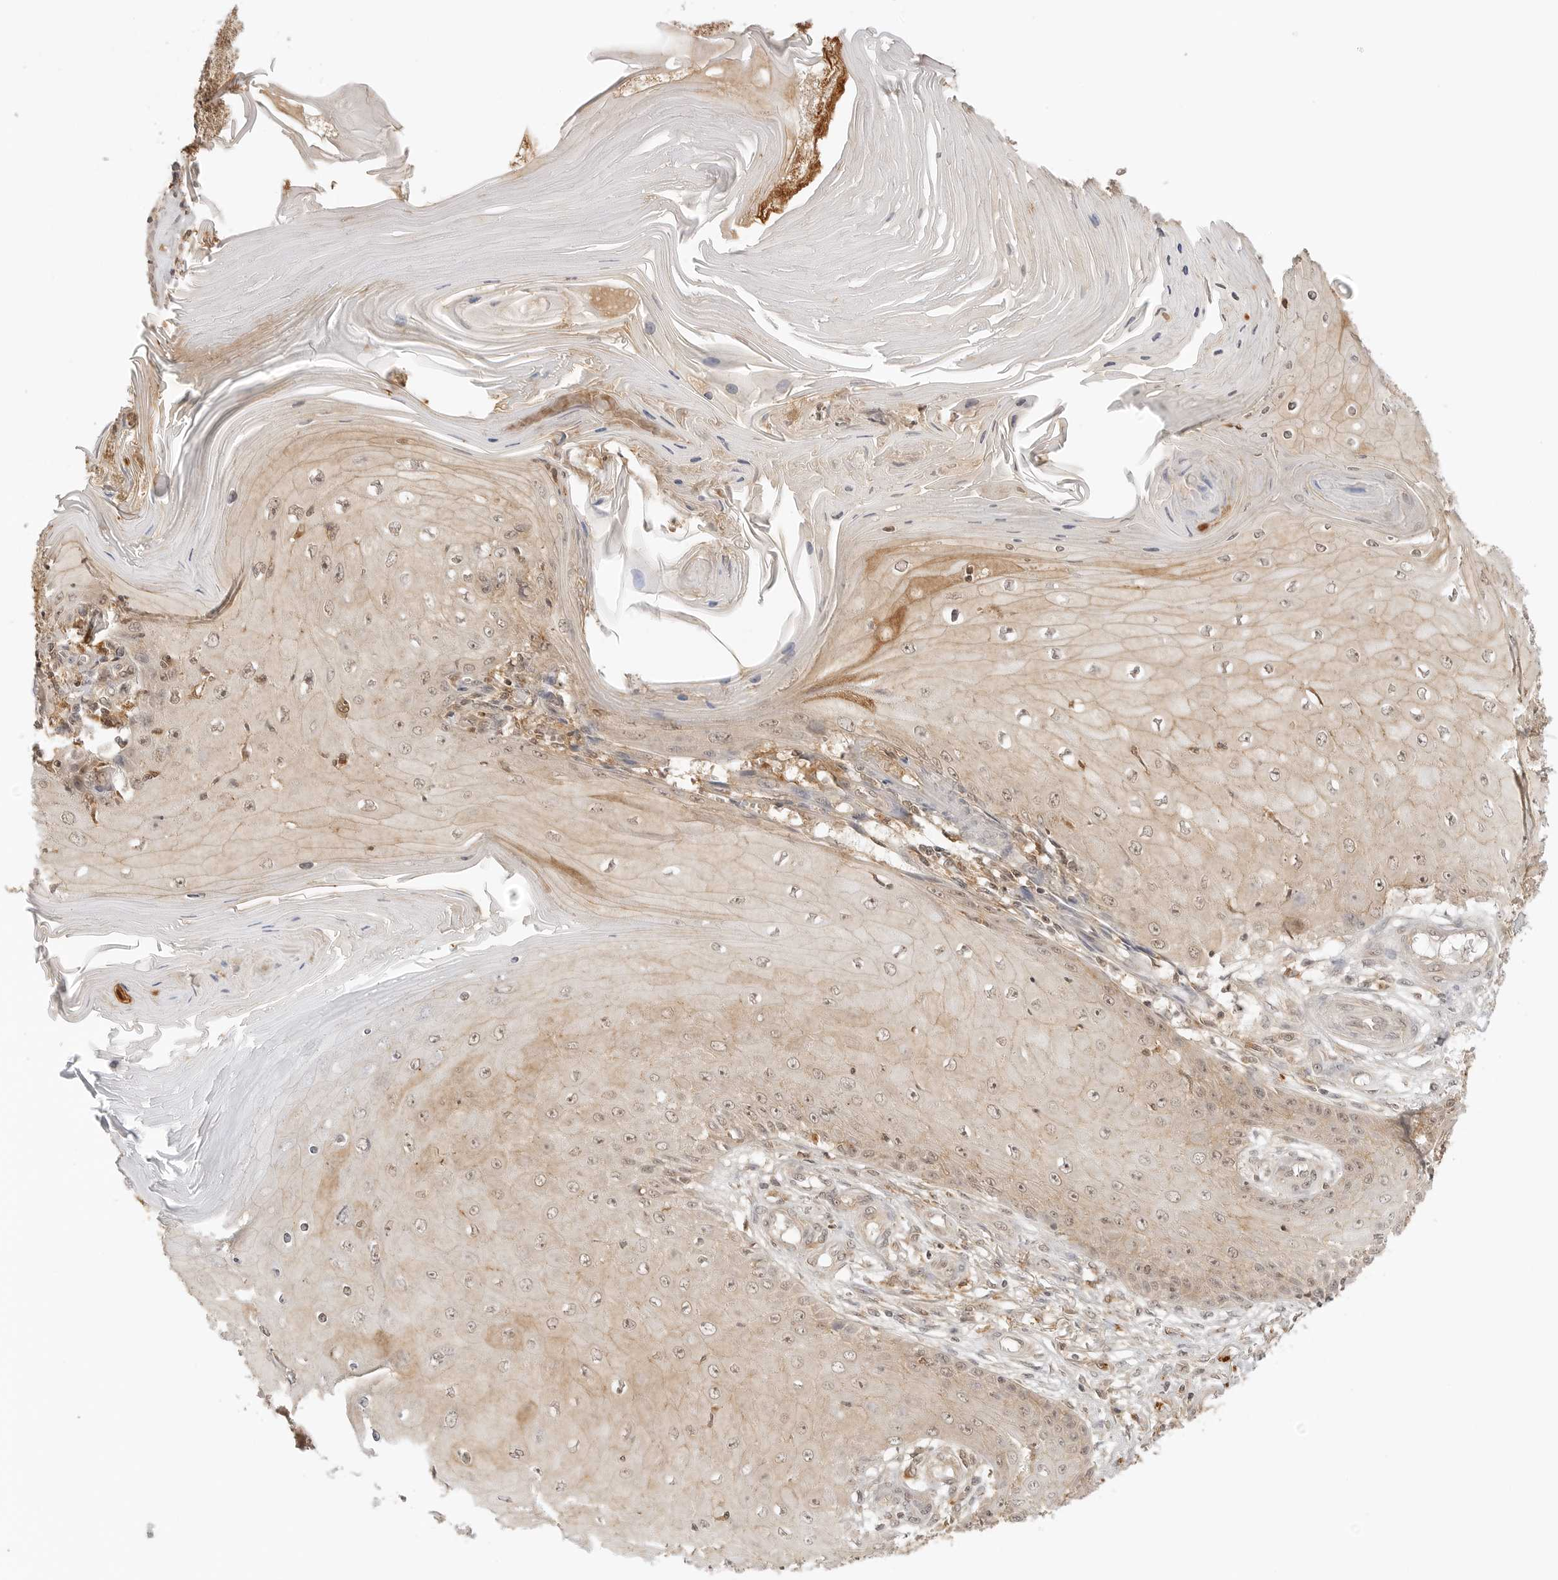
{"staining": {"intensity": "weak", "quantity": ">75%", "location": "cytoplasmic/membranous"}, "tissue": "skin cancer", "cell_type": "Tumor cells", "image_type": "cancer", "snomed": [{"axis": "morphology", "description": "Squamous cell carcinoma, NOS"}, {"axis": "topography", "description": "Skin"}], "caption": "Immunohistochemical staining of human skin cancer (squamous cell carcinoma) exhibits low levels of weak cytoplasmic/membranous expression in approximately >75% of tumor cells.", "gene": "EPHA1", "patient": {"sex": "female", "age": 73}}